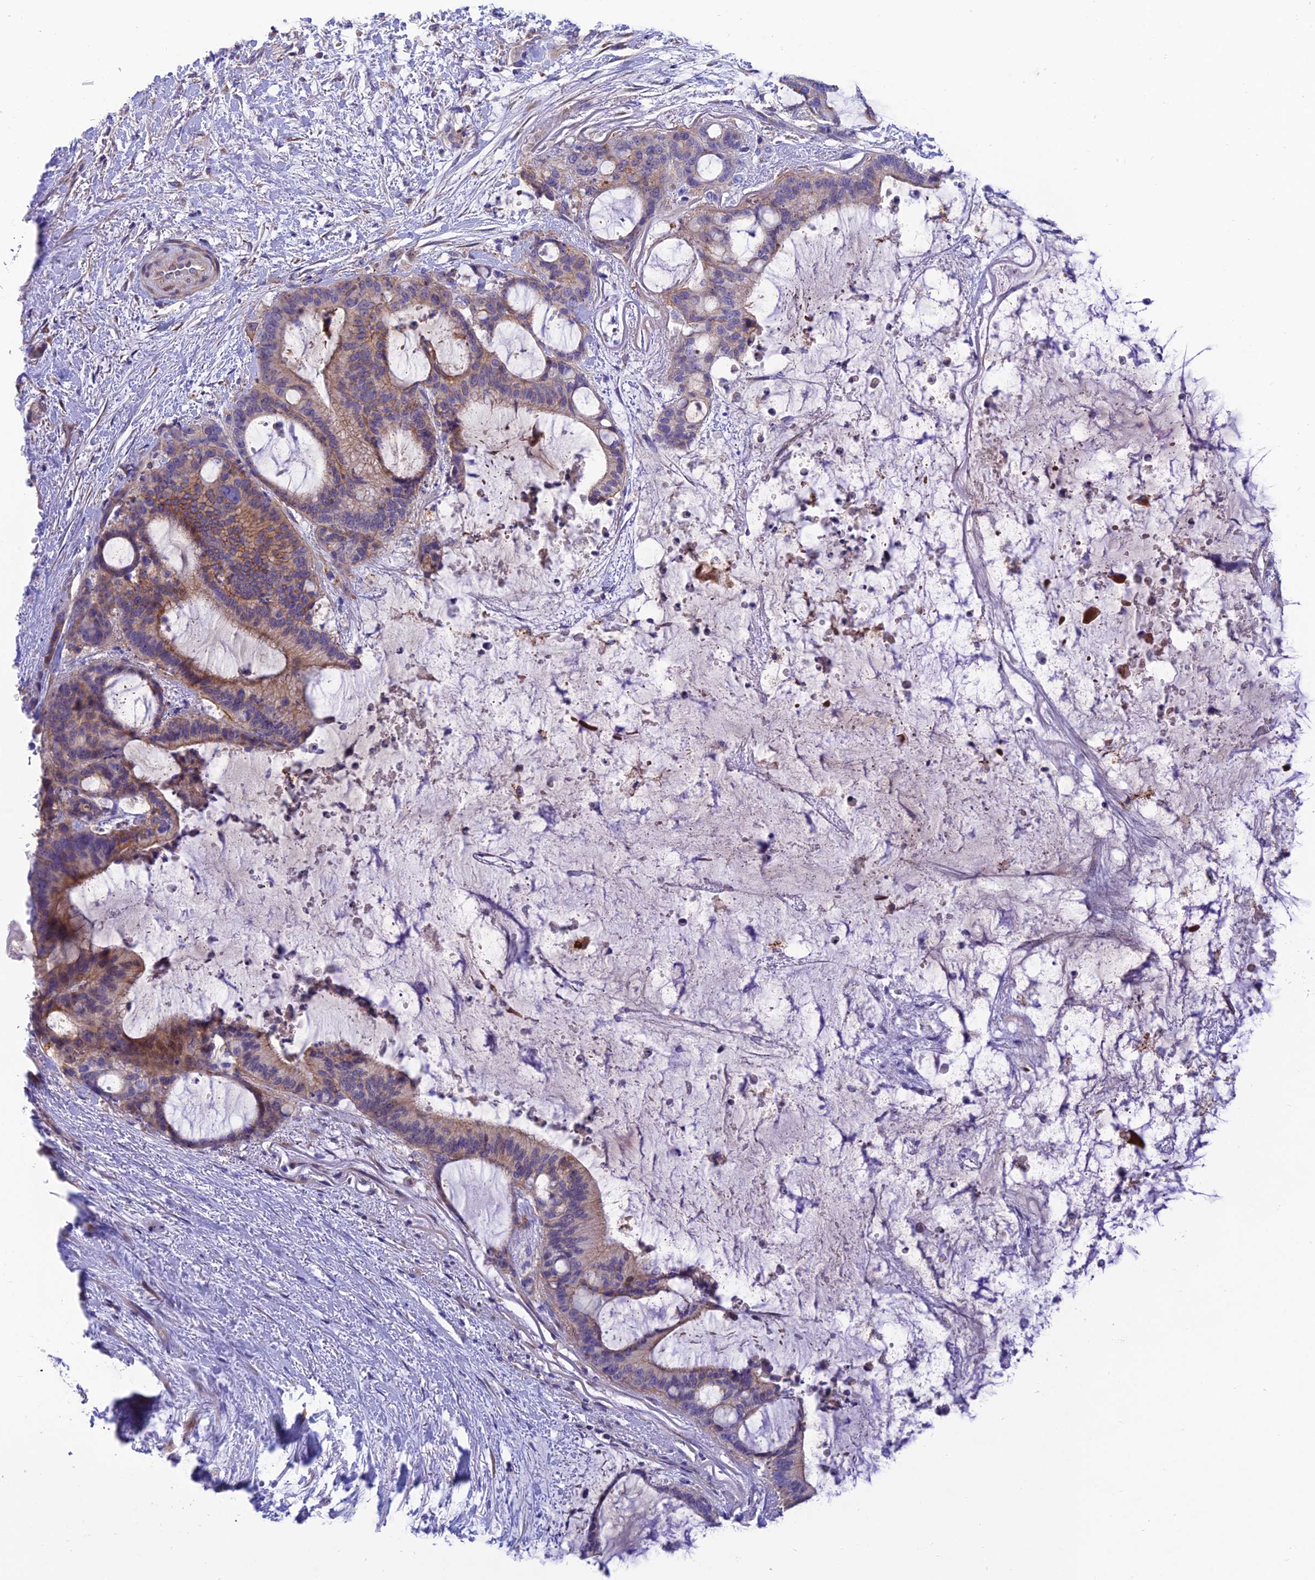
{"staining": {"intensity": "moderate", "quantity": "25%-75%", "location": "cytoplasmic/membranous"}, "tissue": "liver cancer", "cell_type": "Tumor cells", "image_type": "cancer", "snomed": [{"axis": "morphology", "description": "Normal tissue, NOS"}, {"axis": "morphology", "description": "Cholangiocarcinoma"}, {"axis": "topography", "description": "Liver"}, {"axis": "topography", "description": "Peripheral nerve tissue"}], "caption": "An IHC histopathology image of neoplastic tissue is shown. Protein staining in brown shows moderate cytoplasmic/membranous positivity in liver cancer (cholangiocarcinoma) within tumor cells.", "gene": "CCDC157", "patient": {"sex": "female", "age": 73}}